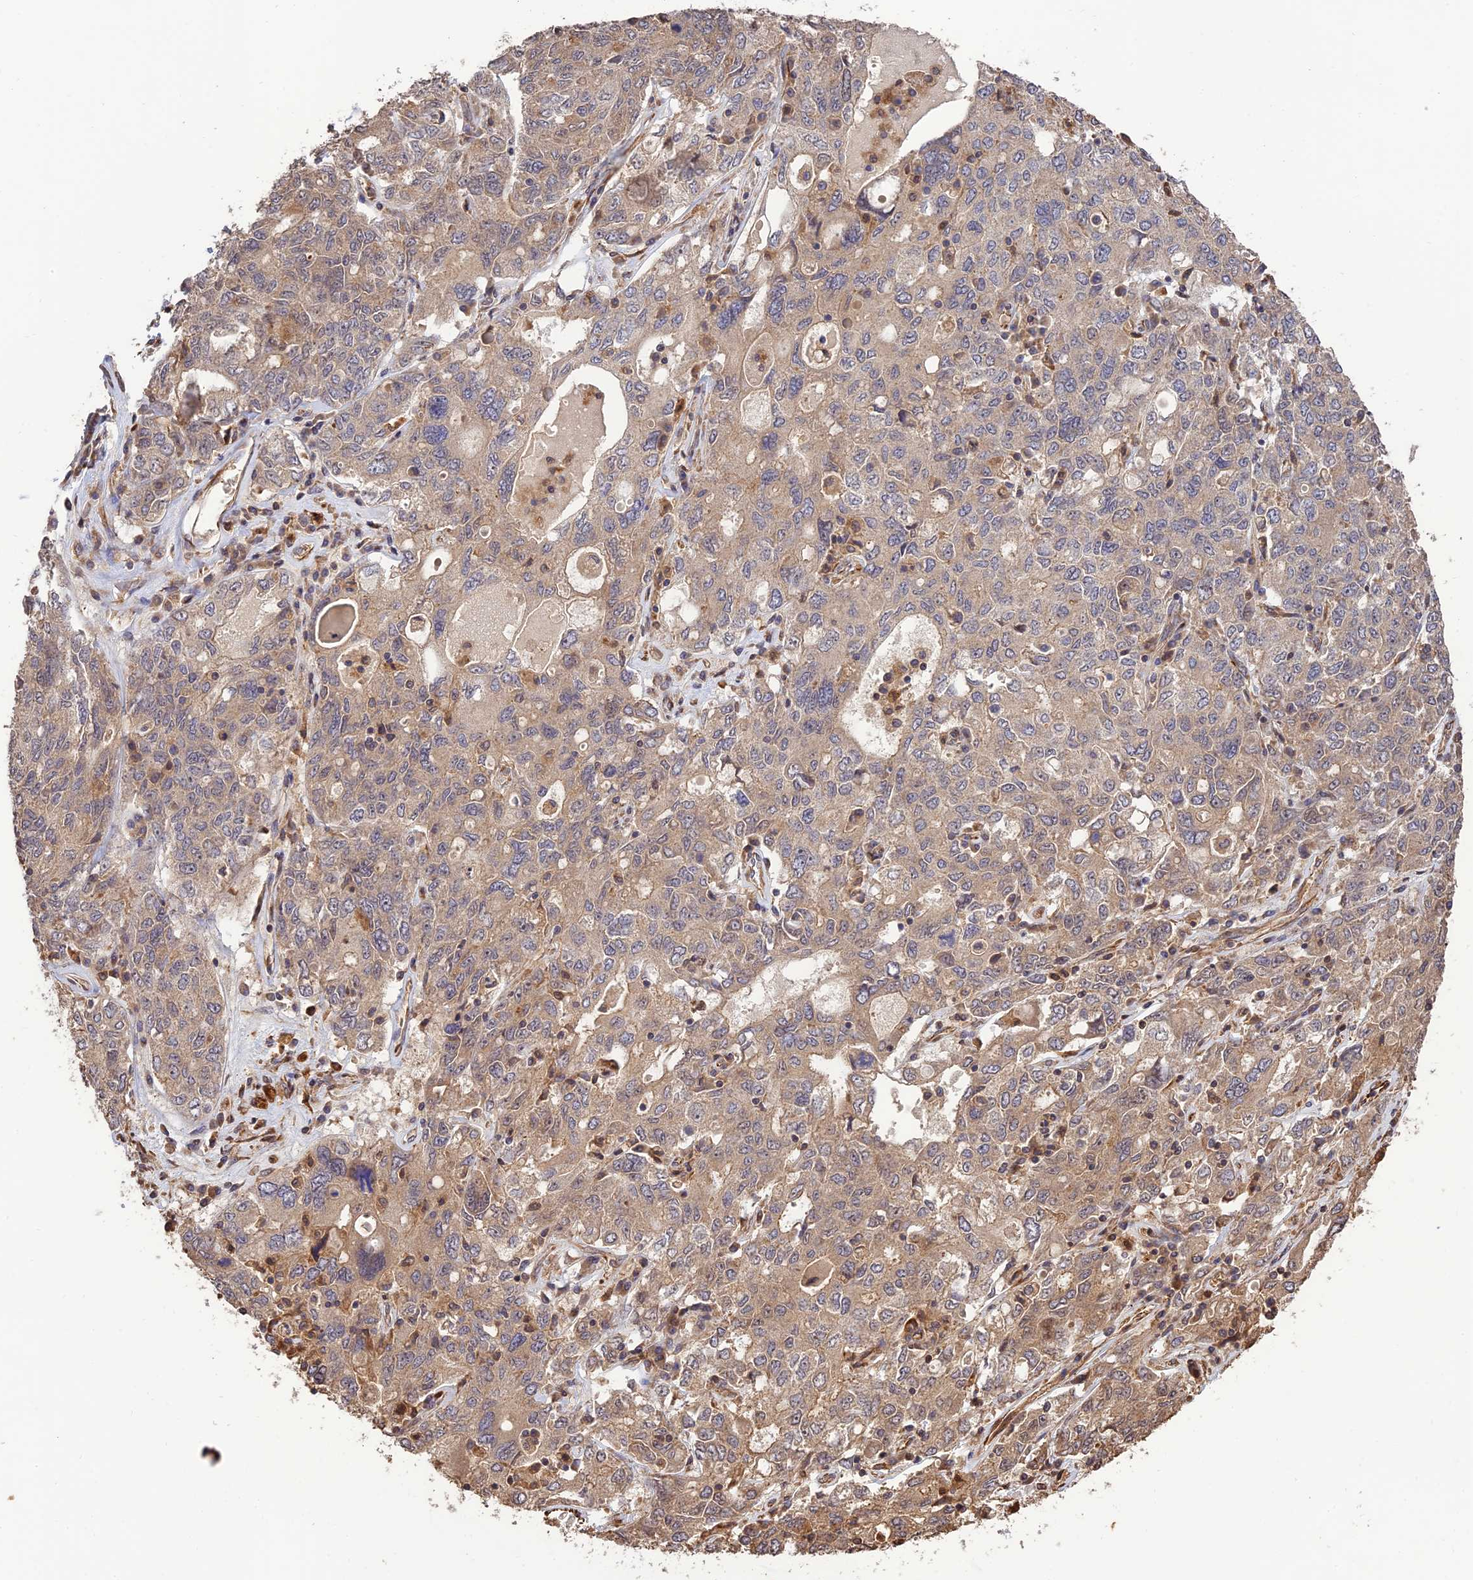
{"staining": {"intensity": "weak", "quantity": ">75%", "location": "cytoplasmic/membranous"}, "tissue": "ovarian cancer", "cell_type": "Tumor cells", "image_type": "cancer", "snomed": [{"axis": "morphology", "description": "Carcinoma, endometroid"}, {"axis": "topography", "description": "Ovary"}], "caption": "Ovarian endometroid carcinoma stained with a protein marker exhibits weak staining in tumor cells.", "gene": "CREBL2", "patient": {"sex": "female", "age": 62}}